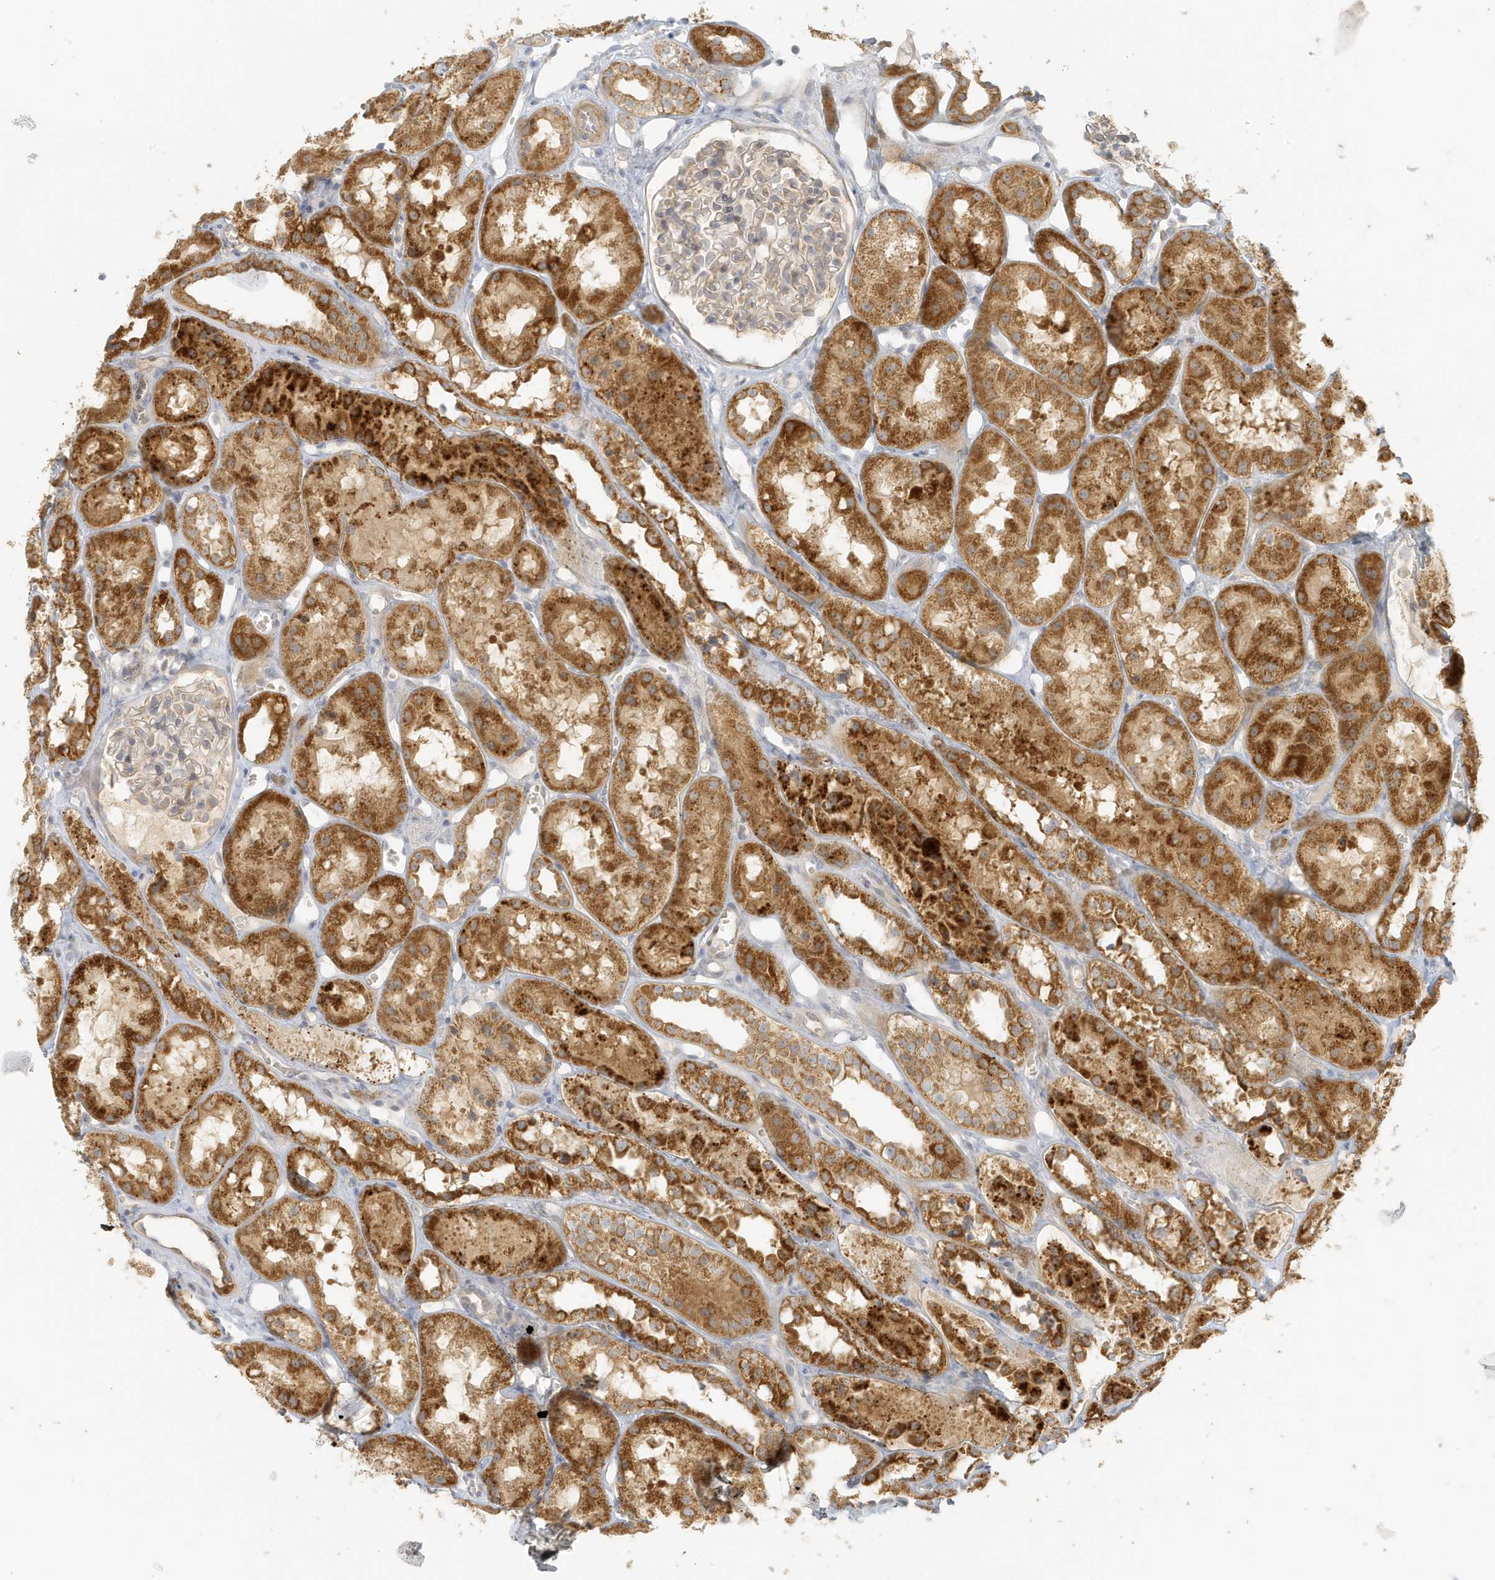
{"staining": {"intensity": "weak", "quantity": "<25%", "location": "cytoplasmic/membranous"}, "tissue": "kidney", "cell_type": "Cells in glomeruli", "image_type": "normal", "snomed": [{"axis": "morphology", "description": "Normal tissue, NOS"}, {"axis": "topography", "description": "Kidney"}], "caption": "Cells in glomeruli show no significant protein staining in benign kidney. The staining was performed using DAB to visualize the protein expression in brown, while the nuclei were stained in blue with hematoxylin (Magnification: 20x).", "gene": "MCOLN1", "patient": {"sex": "male", "age": 16}}